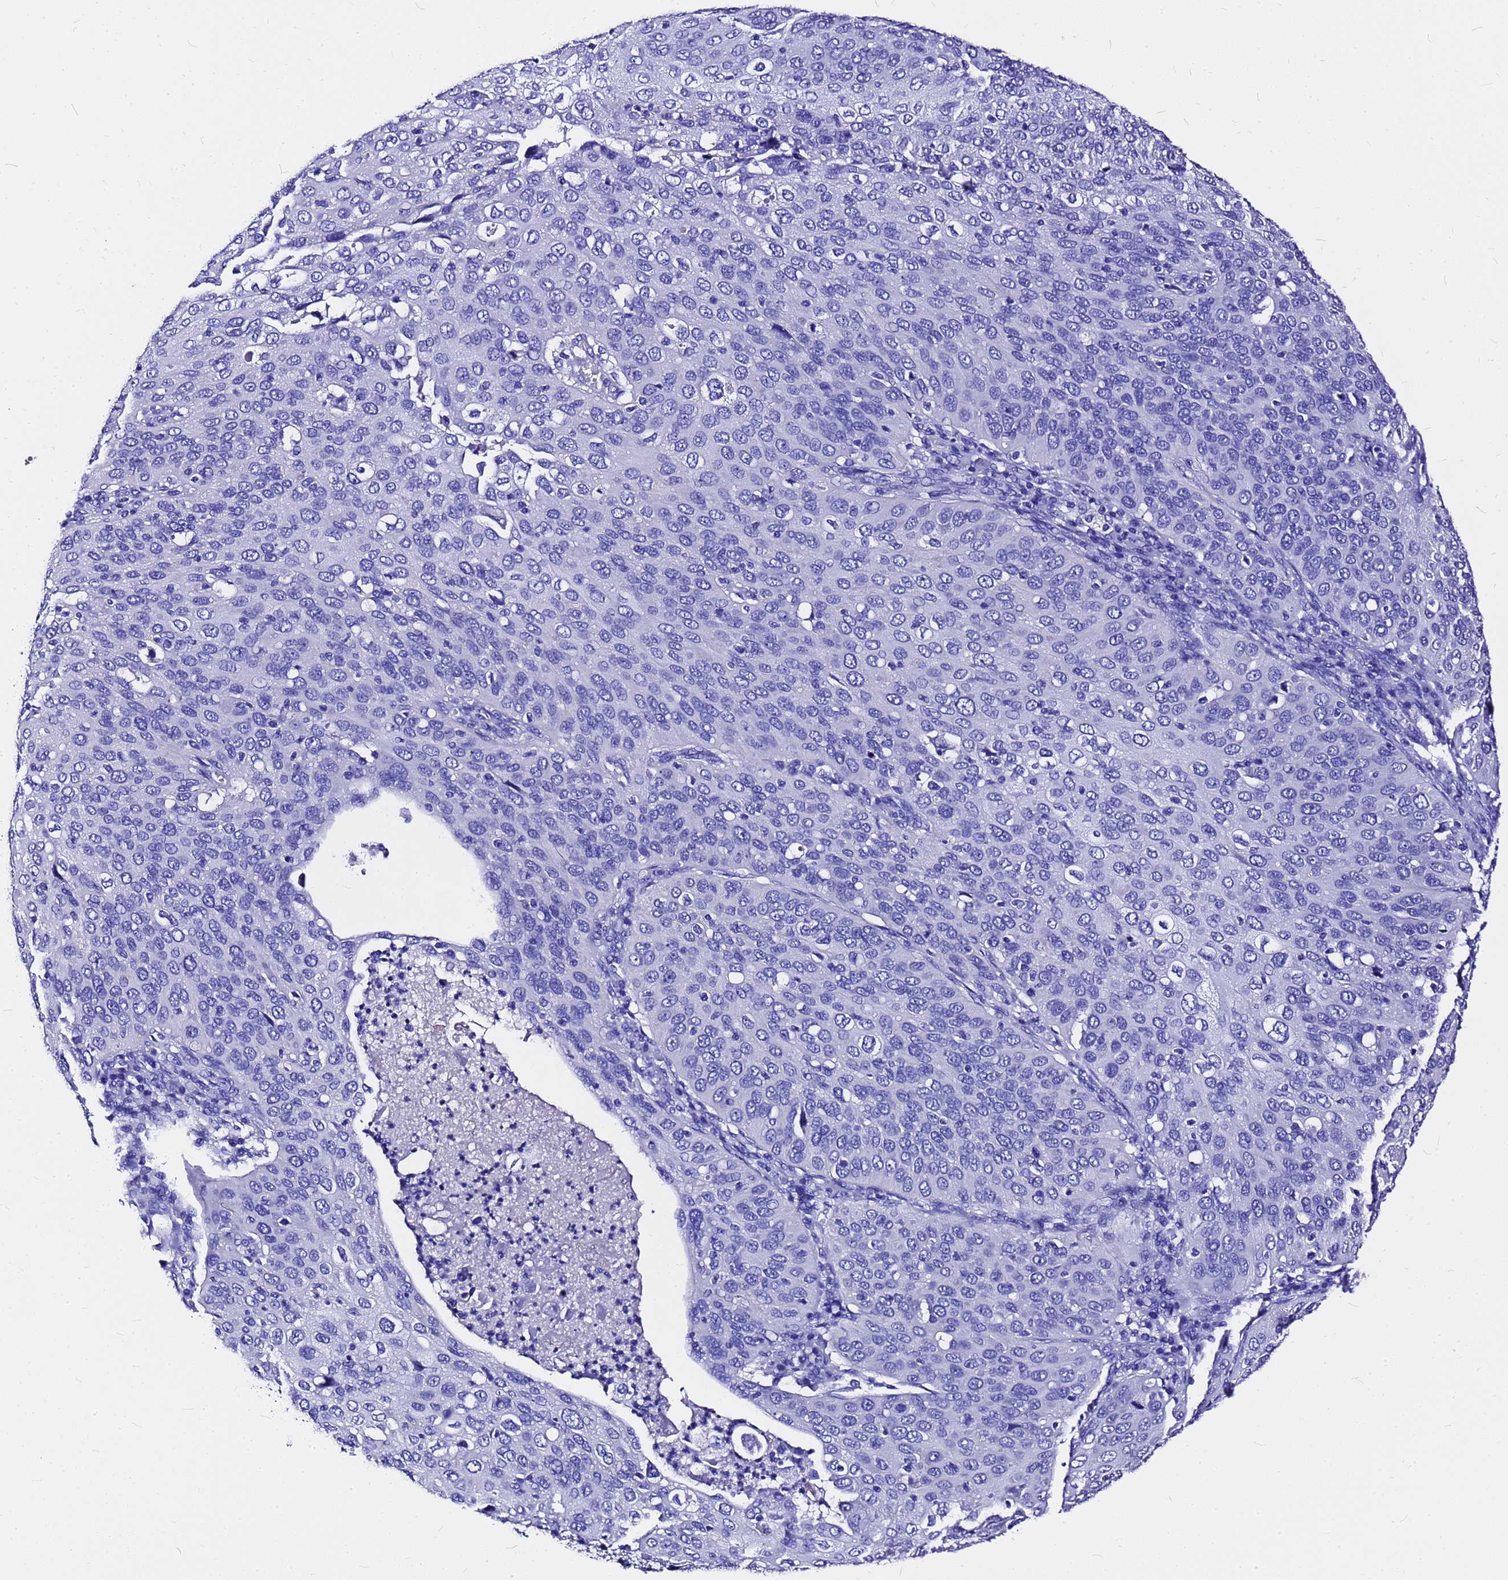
{"staining": {"intensity": "negative", "quantity": "none", "location": "none"}, "tissue": "cervical cancer", "cell_type": "Tumor cells", "image_type": "cancer", "snomed": [{"axis": "morphology", "description": "Squamous cell carcinoma, NOS"}, {"axis": "topography", "description": "Cervix"}], "caption": "High power microscopy image of an IHC image of cervical cancer (squamous cell carcinoma), revealing no significant staining in tumor cells.", "gene": "HERC4", "patient": {"sex": "female", "age": 36}}